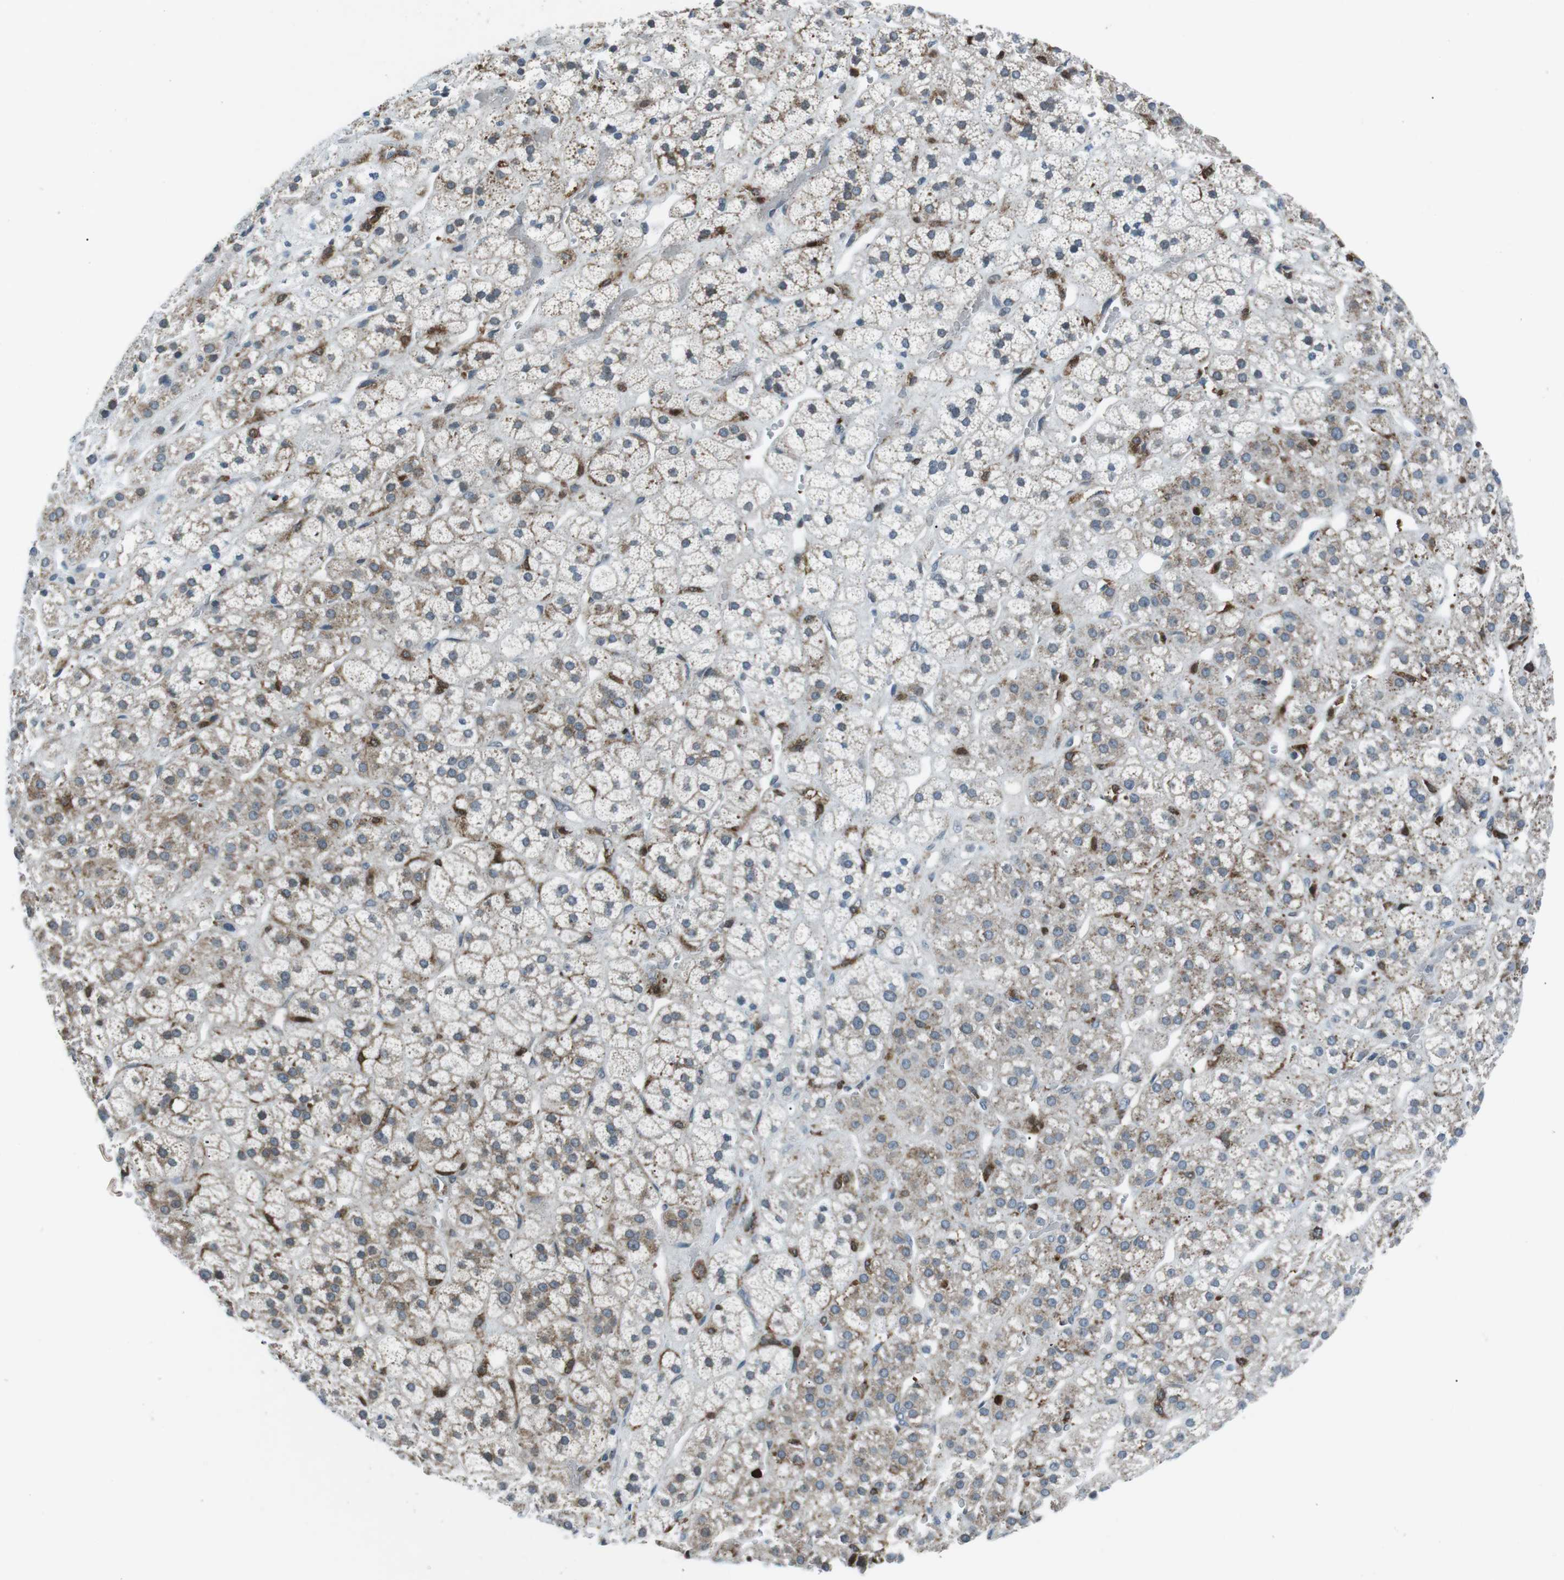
{"staining": {"intensity": "moderate", "quantity": "25%-75%", "location": "cytoplasmic/membranous"}, "tissue": "adrenal gland", "cell_type": "Glandular cells", "image_type": "normal", "snomed": [{"axis": "morphology", "description": "Normal tissue, NOS"}, {"axis": "topography", "description": "Adrenal gland"}], "caption": "Approximately 25%-75% of glandular cells in unremarkable adrenal gland display moderate cytoplasmic/membranous protein positivity as visualized by brown immunohistochemical staining.", "gene": "BLNK", "patient": {"sex": "male", "age": 56}}